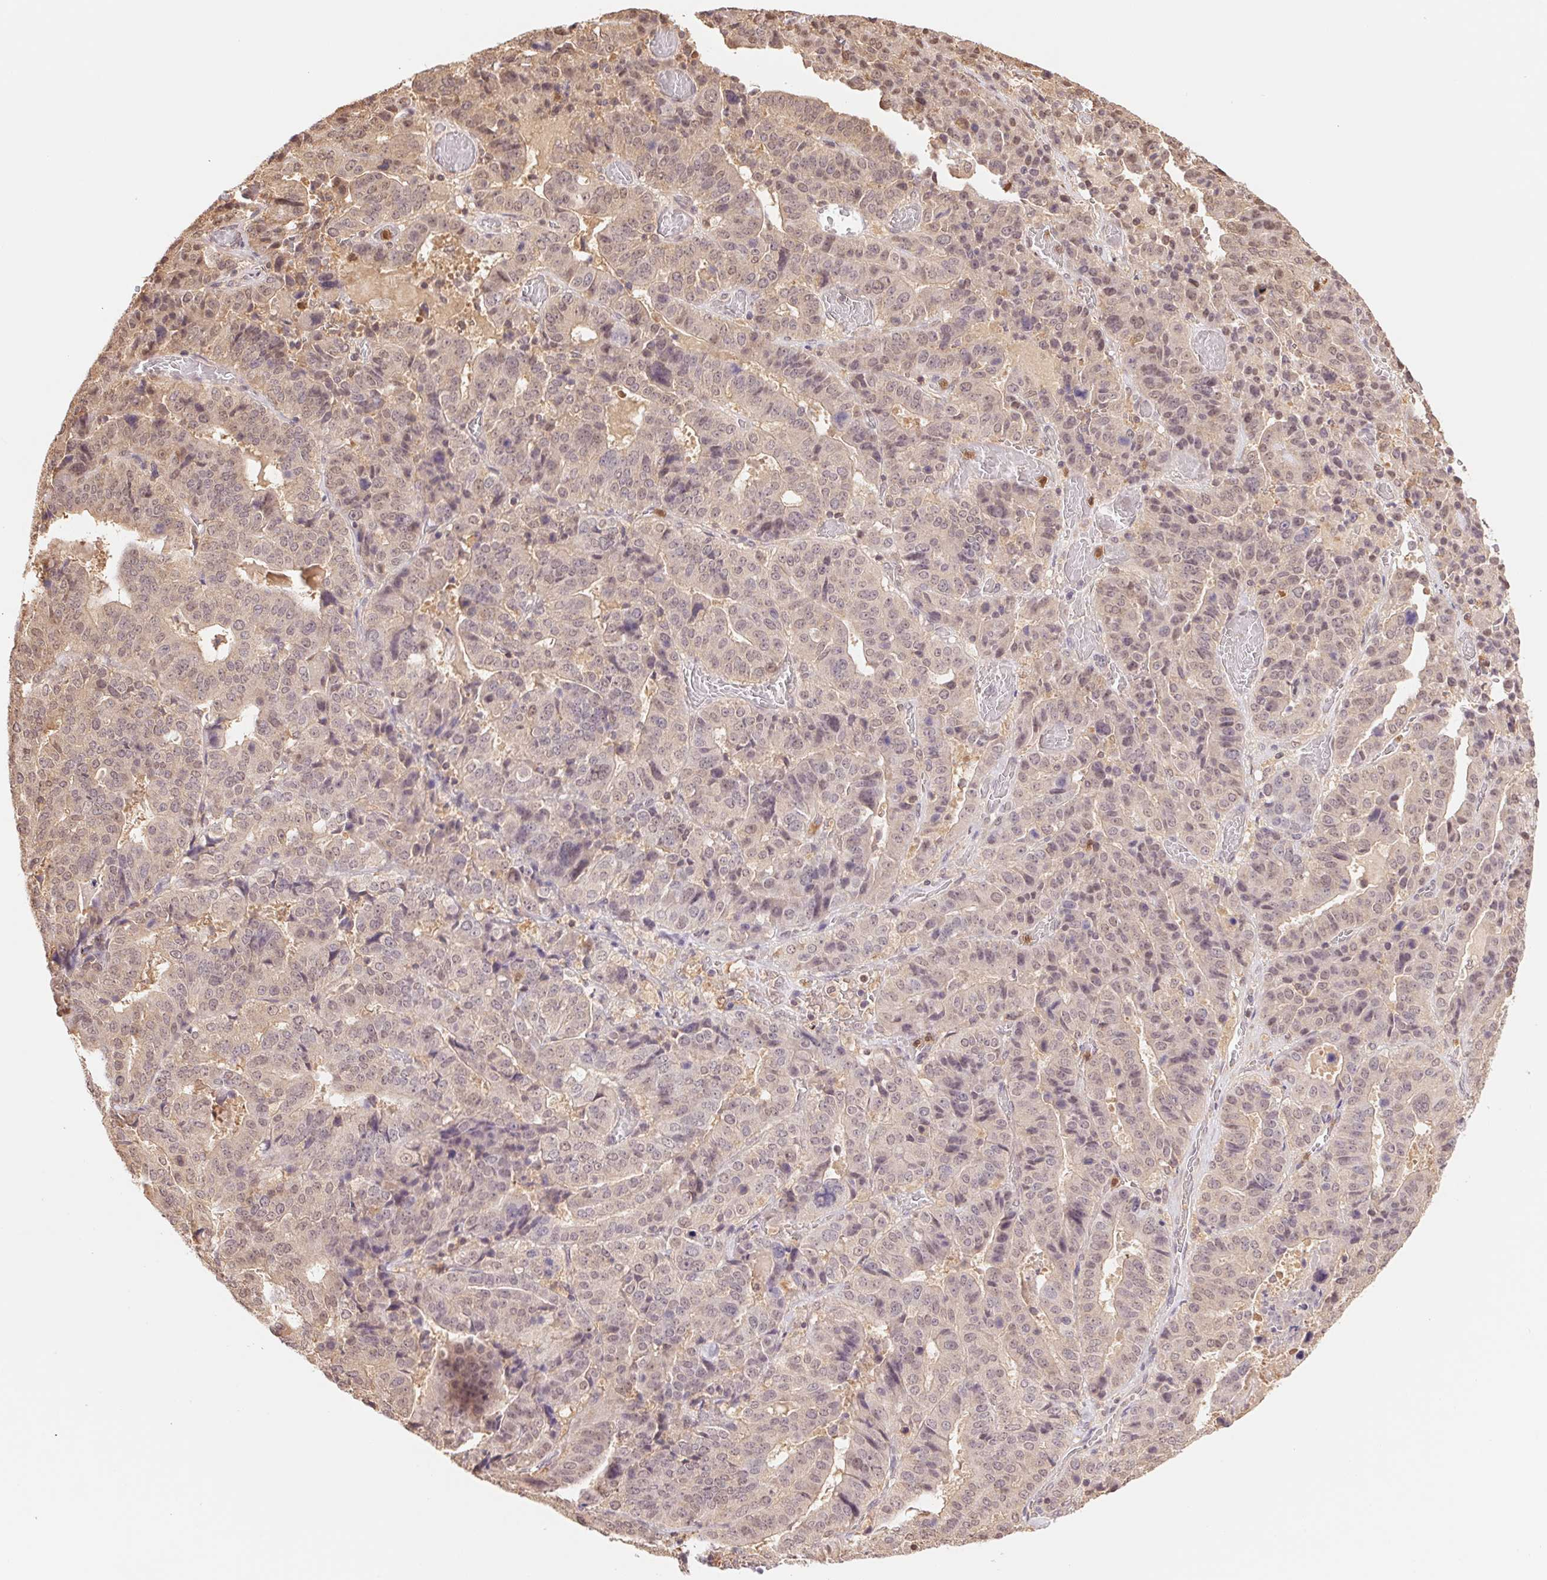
{"staining": {"intensity": "weak", "quantity": "<25%", "location": "cytoplasmic/membranous,nuclear"}, "tissue": "stomach cancer", "cell_type": "Tumor cells", "image_type": "cancer", "snomed": [{"axis": "morphology", "description": "Adenocarcinoma, NOS"}, {"axis": "topography", "description": "Stomach"}], "caption": "Immunohistochemical staining of human stomach cancer (adenocarcinoma) exhibits no significant positivity in tumor cells.", "gene": "CDC123", "patient": {"sex": "male", "age": 48}}